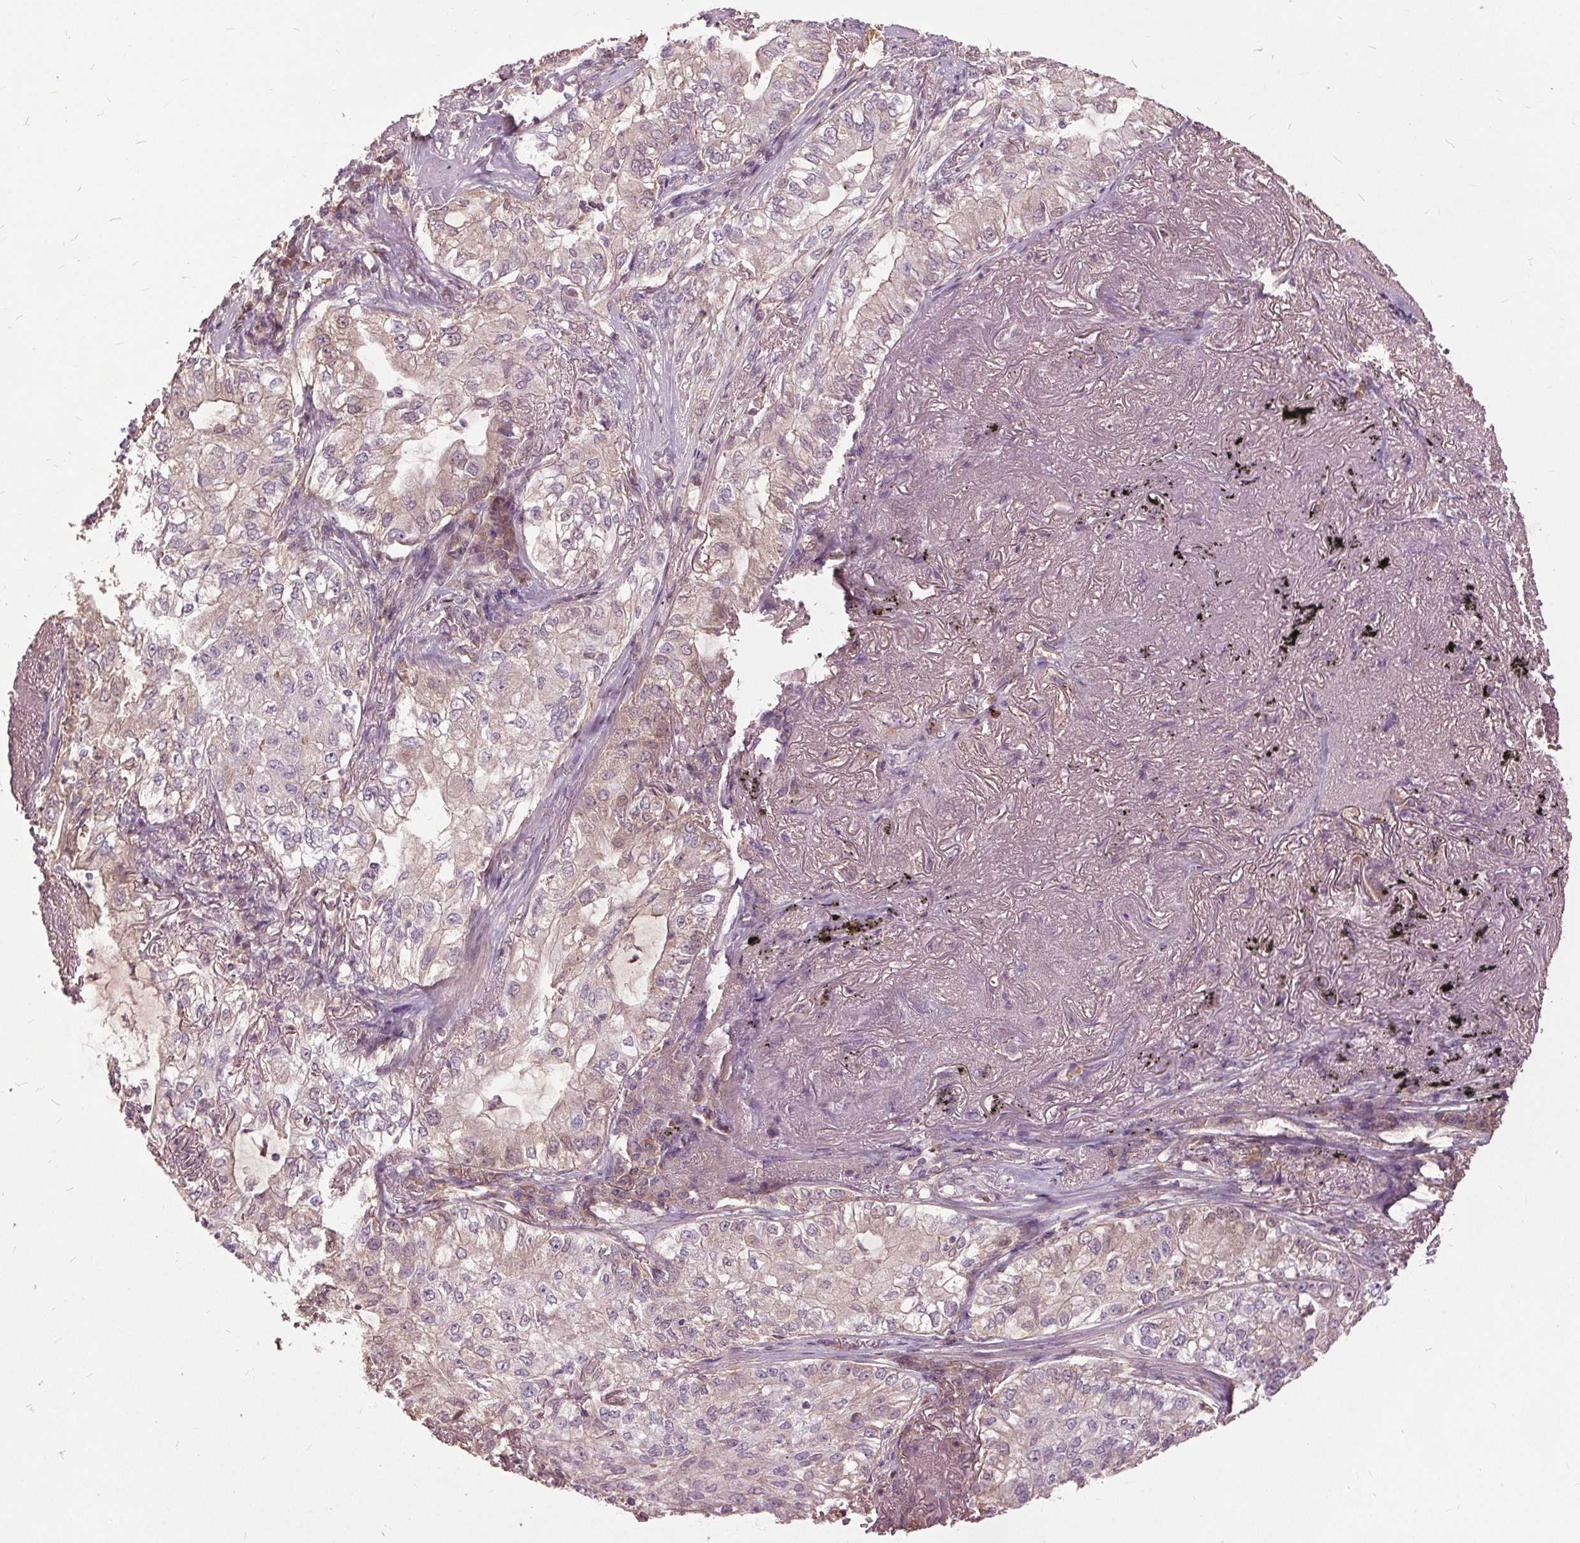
{"staining": {"intensity": "negative", "quantity": "none", "location": "none"}, "tissue": "lung cancer", "cell_type": "Tumor cells", "image_type": "cancer", "snomed": [{"axis": "morphology", "description": "Adenocarcinoma, NOS"}, {"axis": "topography", "description": "Lung"}], "caption": "Immunohistochemistry photomicrograph of human lung cancer (adenocarcinoma) stained for a protein (brown), which demonstrates no staining in tumor cells.", "gene": "PDGFD", "patient": {"sex": "female", "age": 73}}